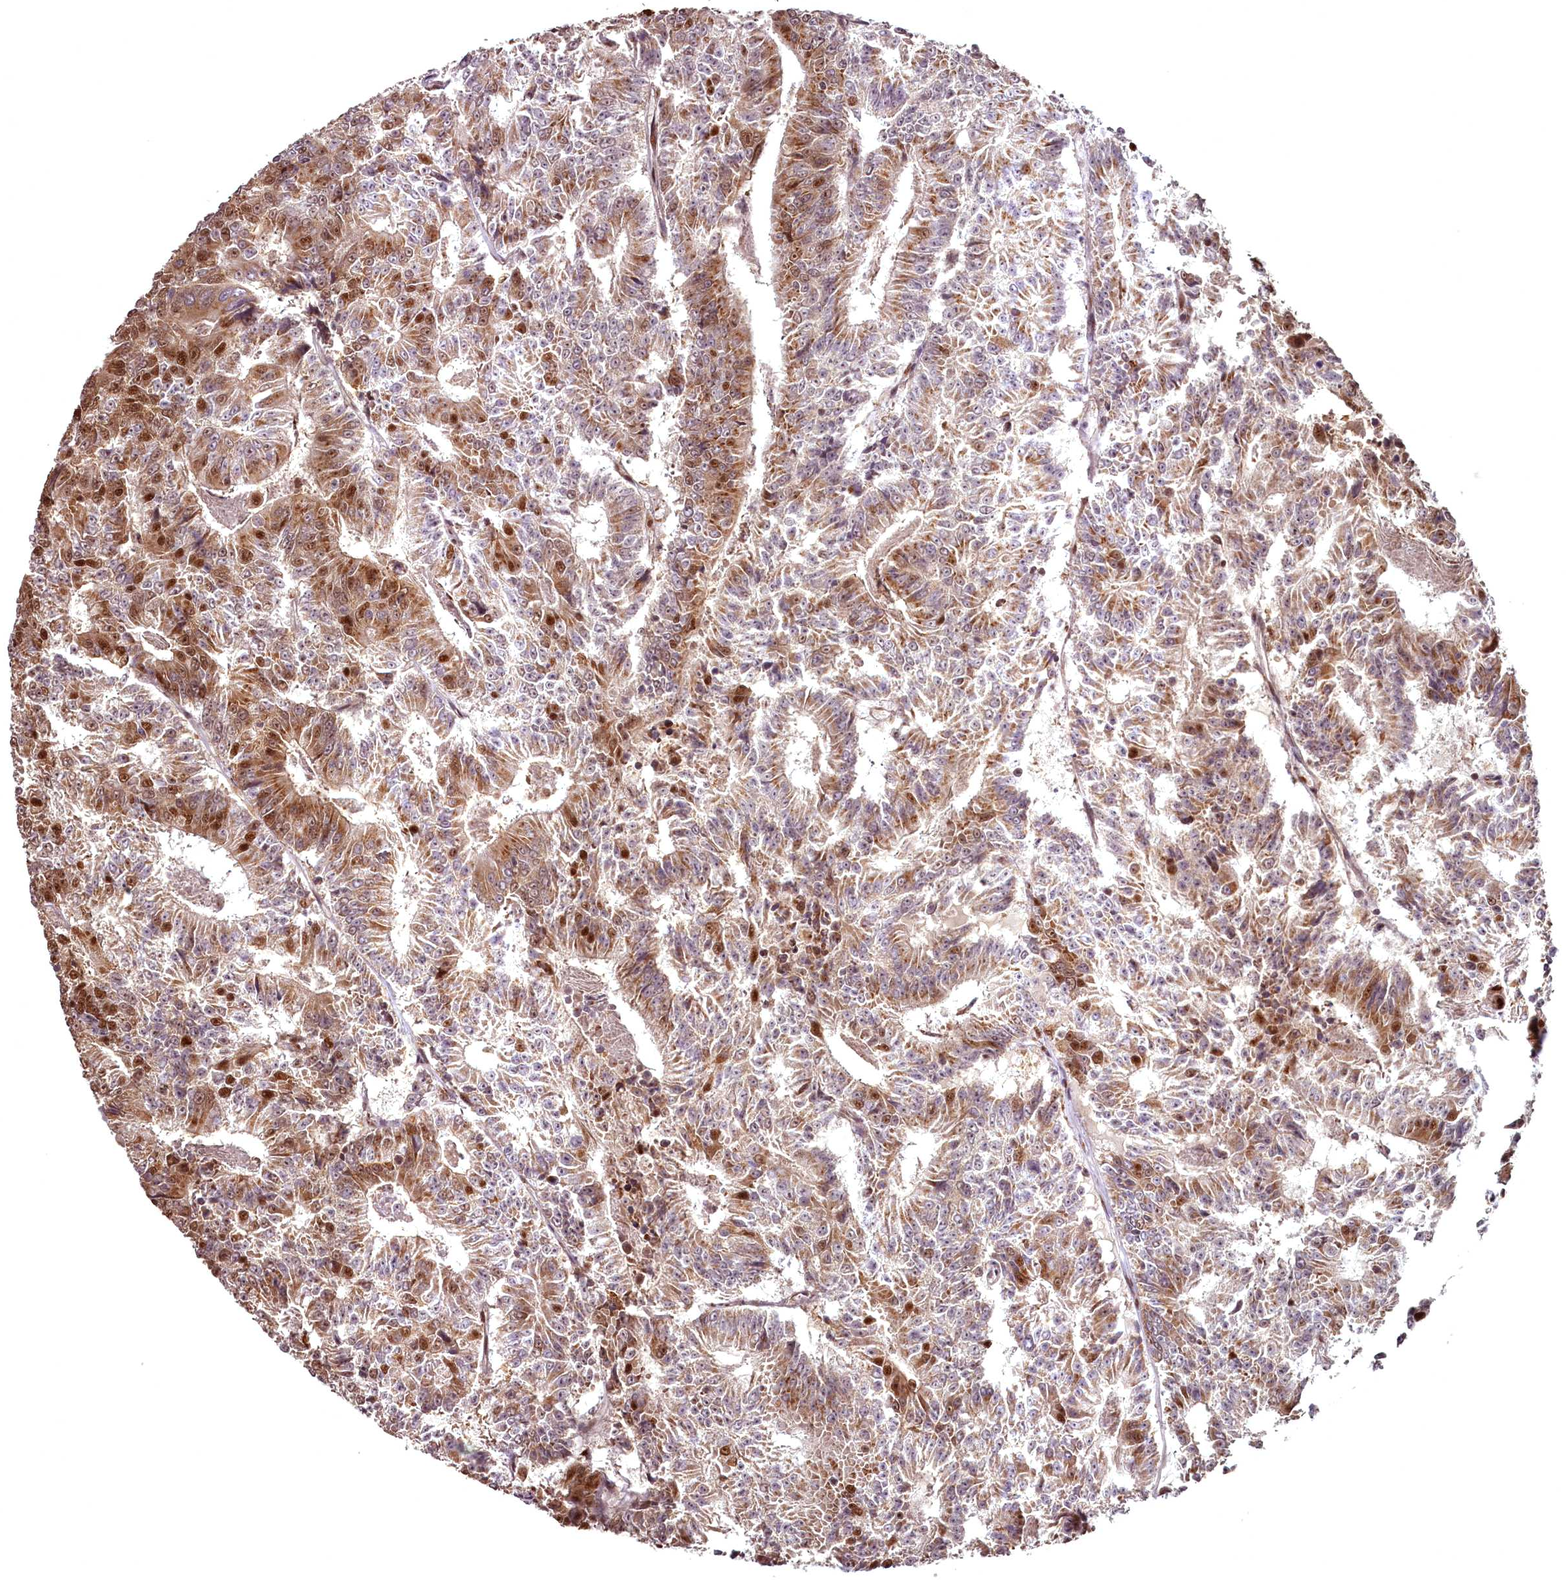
{"staining": {"intensity": "moderate", "quantity": ">75%", "location": "cytoplasmic/membranous,nuclear"}, "tissue": "colorectal cancer", "cell_type": "Tumor cells", "image_type": "cancer", "snomed": [{"axis": "morphology", "description": "Adenocarcinoma, NOS"}, {"axis": "topography", "description": "Colon"}], "caption": "Immunohistochemical staining of human adenocarcinoma (colorectal) displays moderate cytoplasmic/membranous and nuclear protein expression in about >75% of tumor cells.", "gene": "CEP83", "patient": {"sex": "male", "age": 83}}